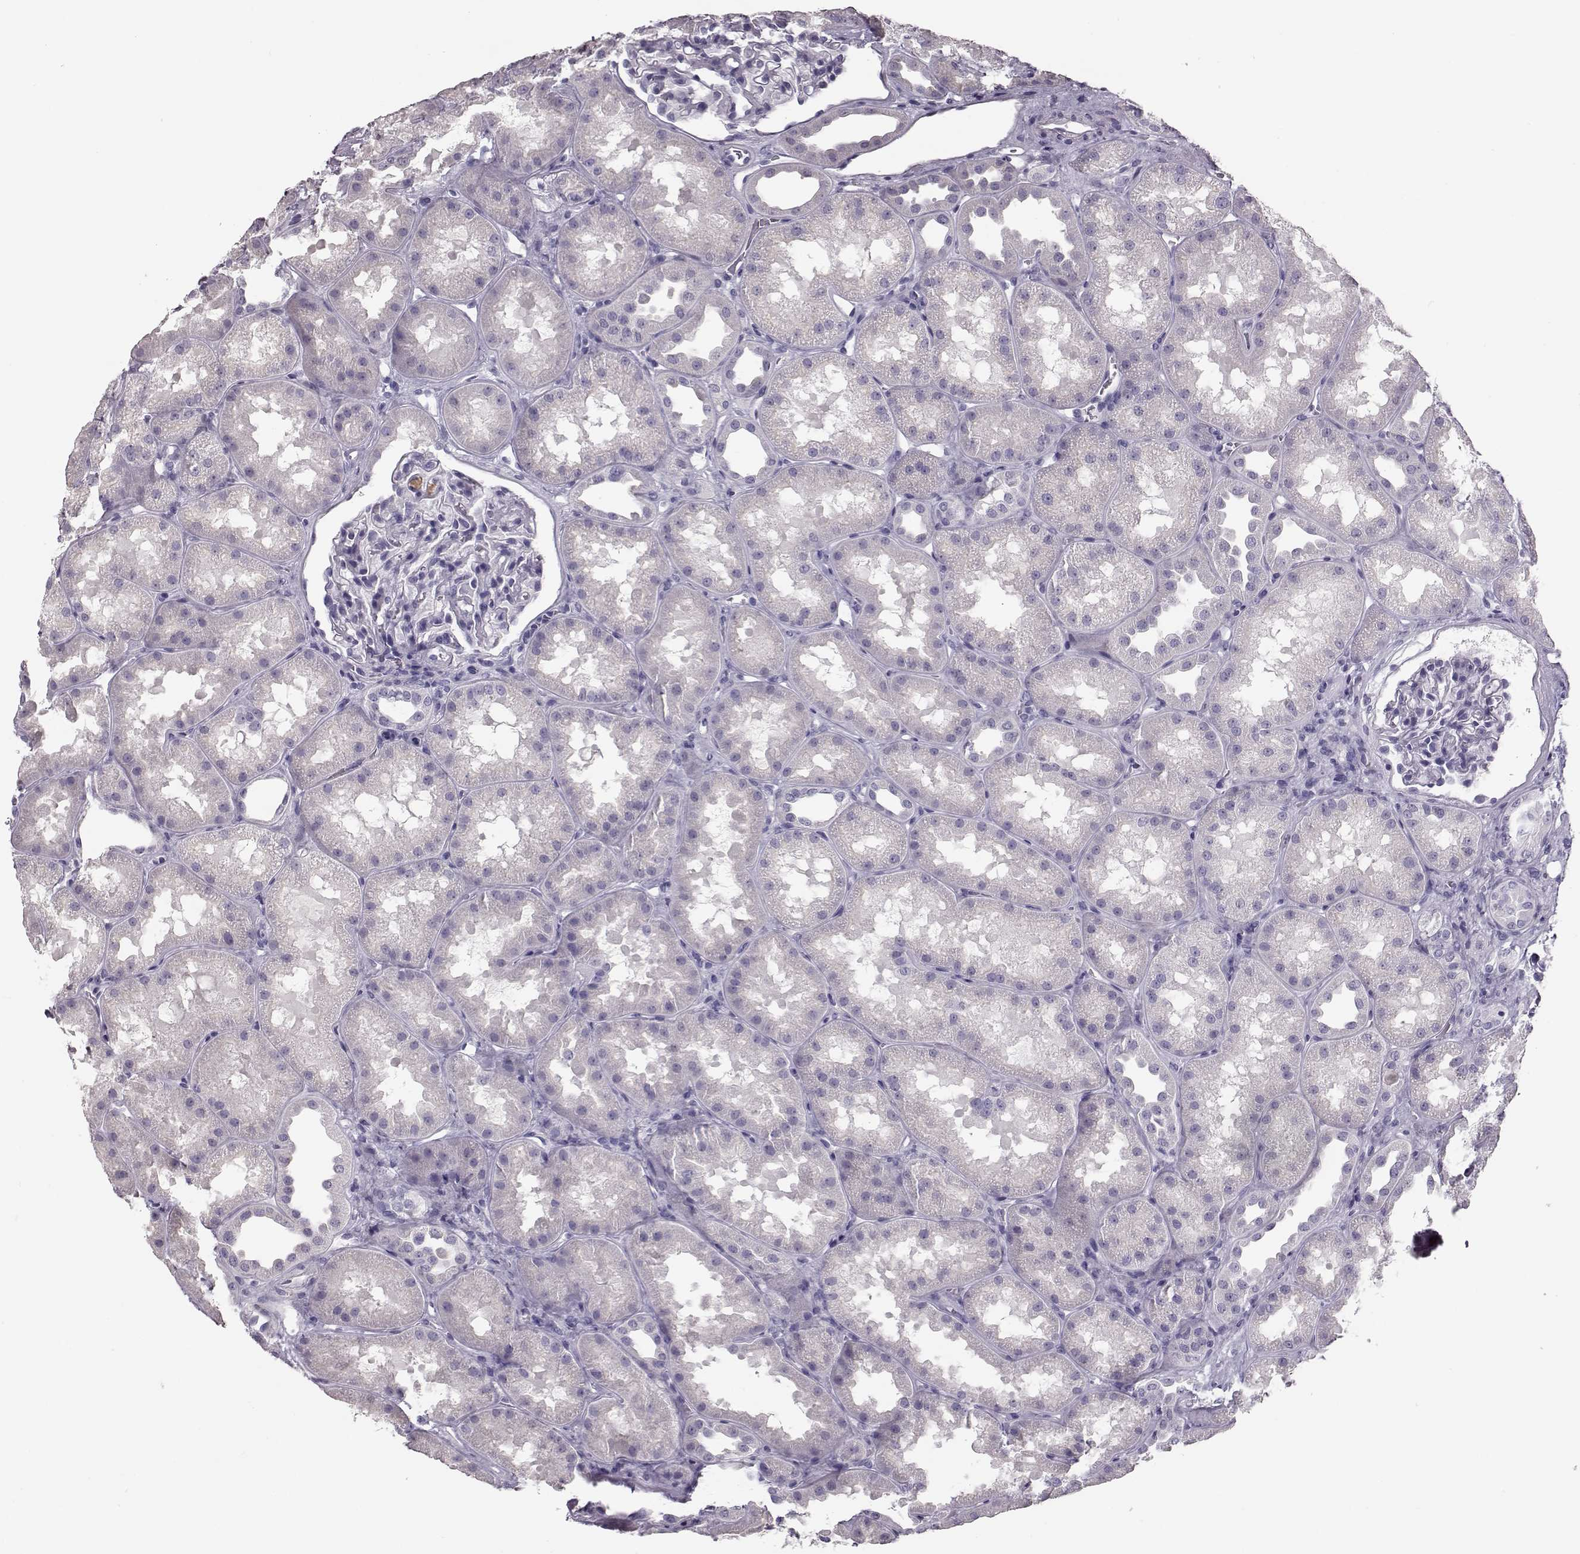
{"staining": {"intensity": "negative", "quantity": "none", "location": "none"}, "tissue": "kidney", "cell_type": "Cells in glomeruli", "image_type": "normal", "snomed": [{"axis": "morphology", "description": "Normal tissue, NOS"}, {"axis": "topography", "description": "Kidney"}], "caption": "DAB (3,3'-diaminobenzidine) immunohistochemical staining of unremarkable human kidney reveals no significant expression in cells in glomeruli.", "gene": "NPTXR", "patient": {"sex": "male", "age": 61}}